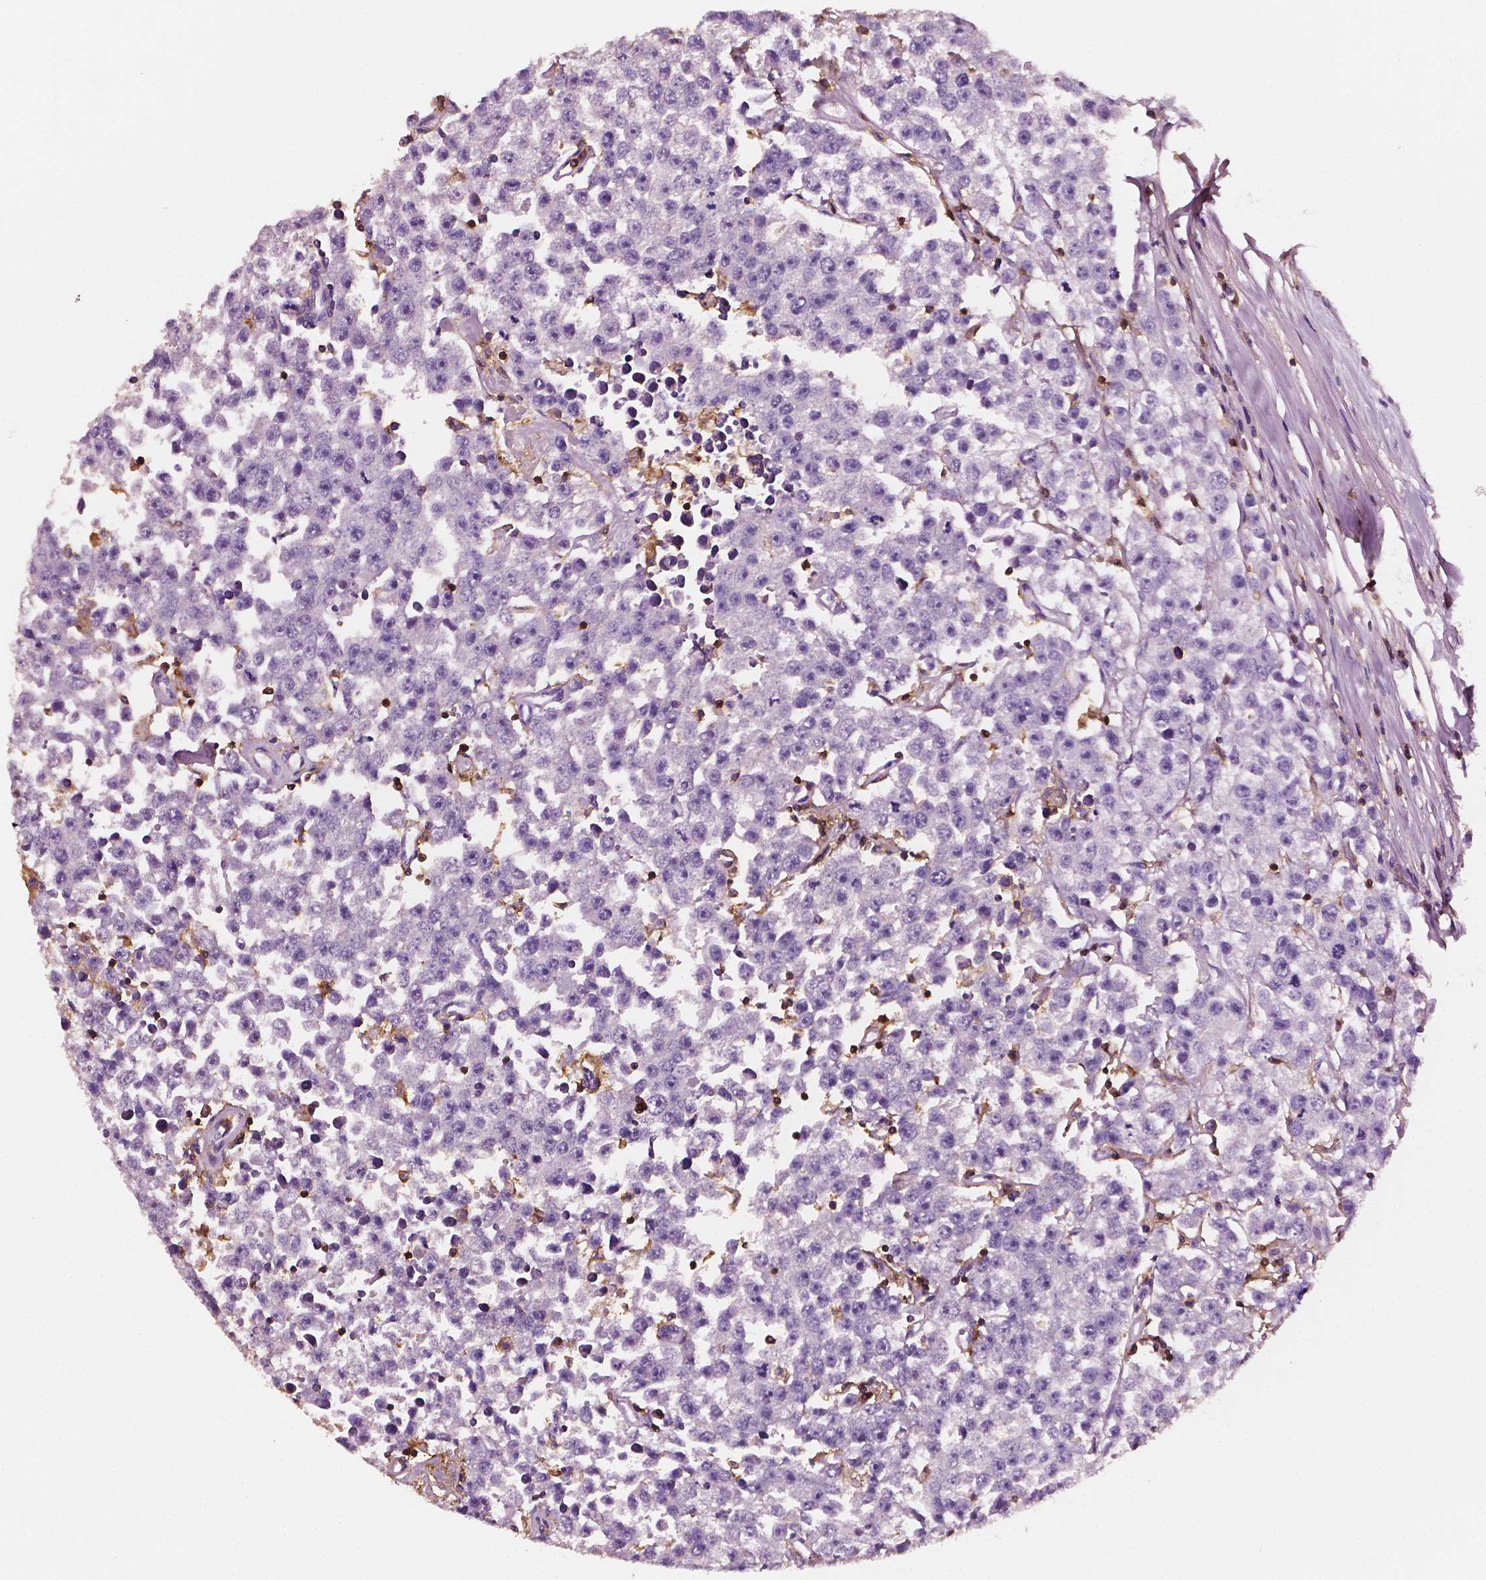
{"staining": {"intensity": "negative", "quantity": "none", "location": "none"}, "tissue": "testis cancer", "cell_type": "Tumor cells", "image_type": "cancer", "snomed": [{"axis": "morphology", "description": "Seminoma, NOS"}, {"axis": "topography", "description": "Testis"}], "caption": "The histopathology image displays no staining of tumor cells in testis seminoma.", "gene": "PTPRC", "patient": {"sex": "male", "age": 52}}